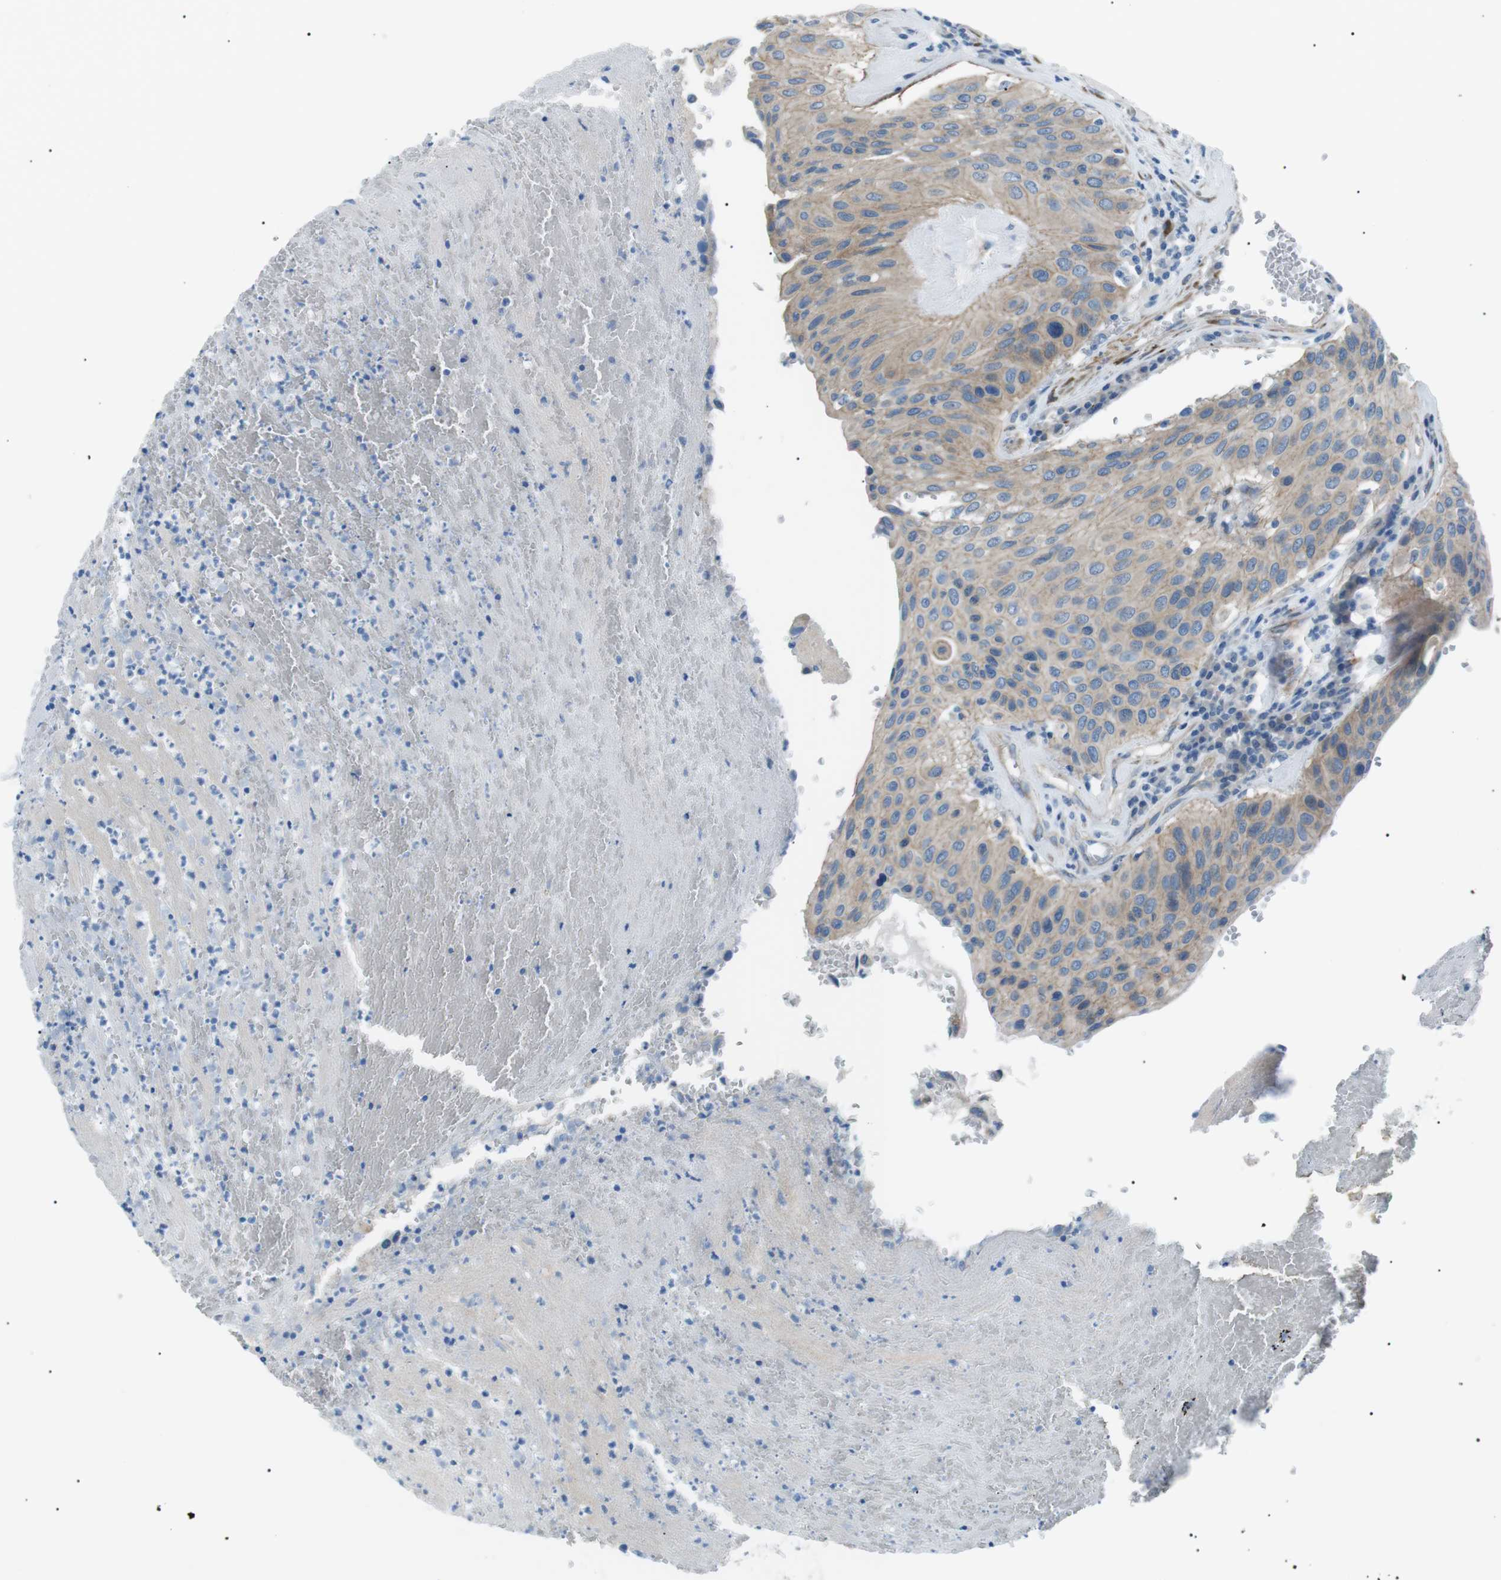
{"staining": {"intensity": "weak", "quantity": ">75%", "location": "cytoplasmic/membranous"}, "tissue": "urothelial cancer", "cell_type": "Tumor cells", "image_type": "cancer", "snomed": [{"axis": "morphology", "description": "Urothelial carcinoma, High grade"}, {"axis": "topography", "description": "Urinary bladder"}], "caption": "Urothelial cancer stained with DAB immunohistochemistry displays low levels of weak cytoplasmic/membranous positivity in approximately >75% of tumor cells. (Brightfield microscopy of DAB IHC at high magnification).", "gene": "MTARC2", "patient": {"sex": "male", "age": 66}}